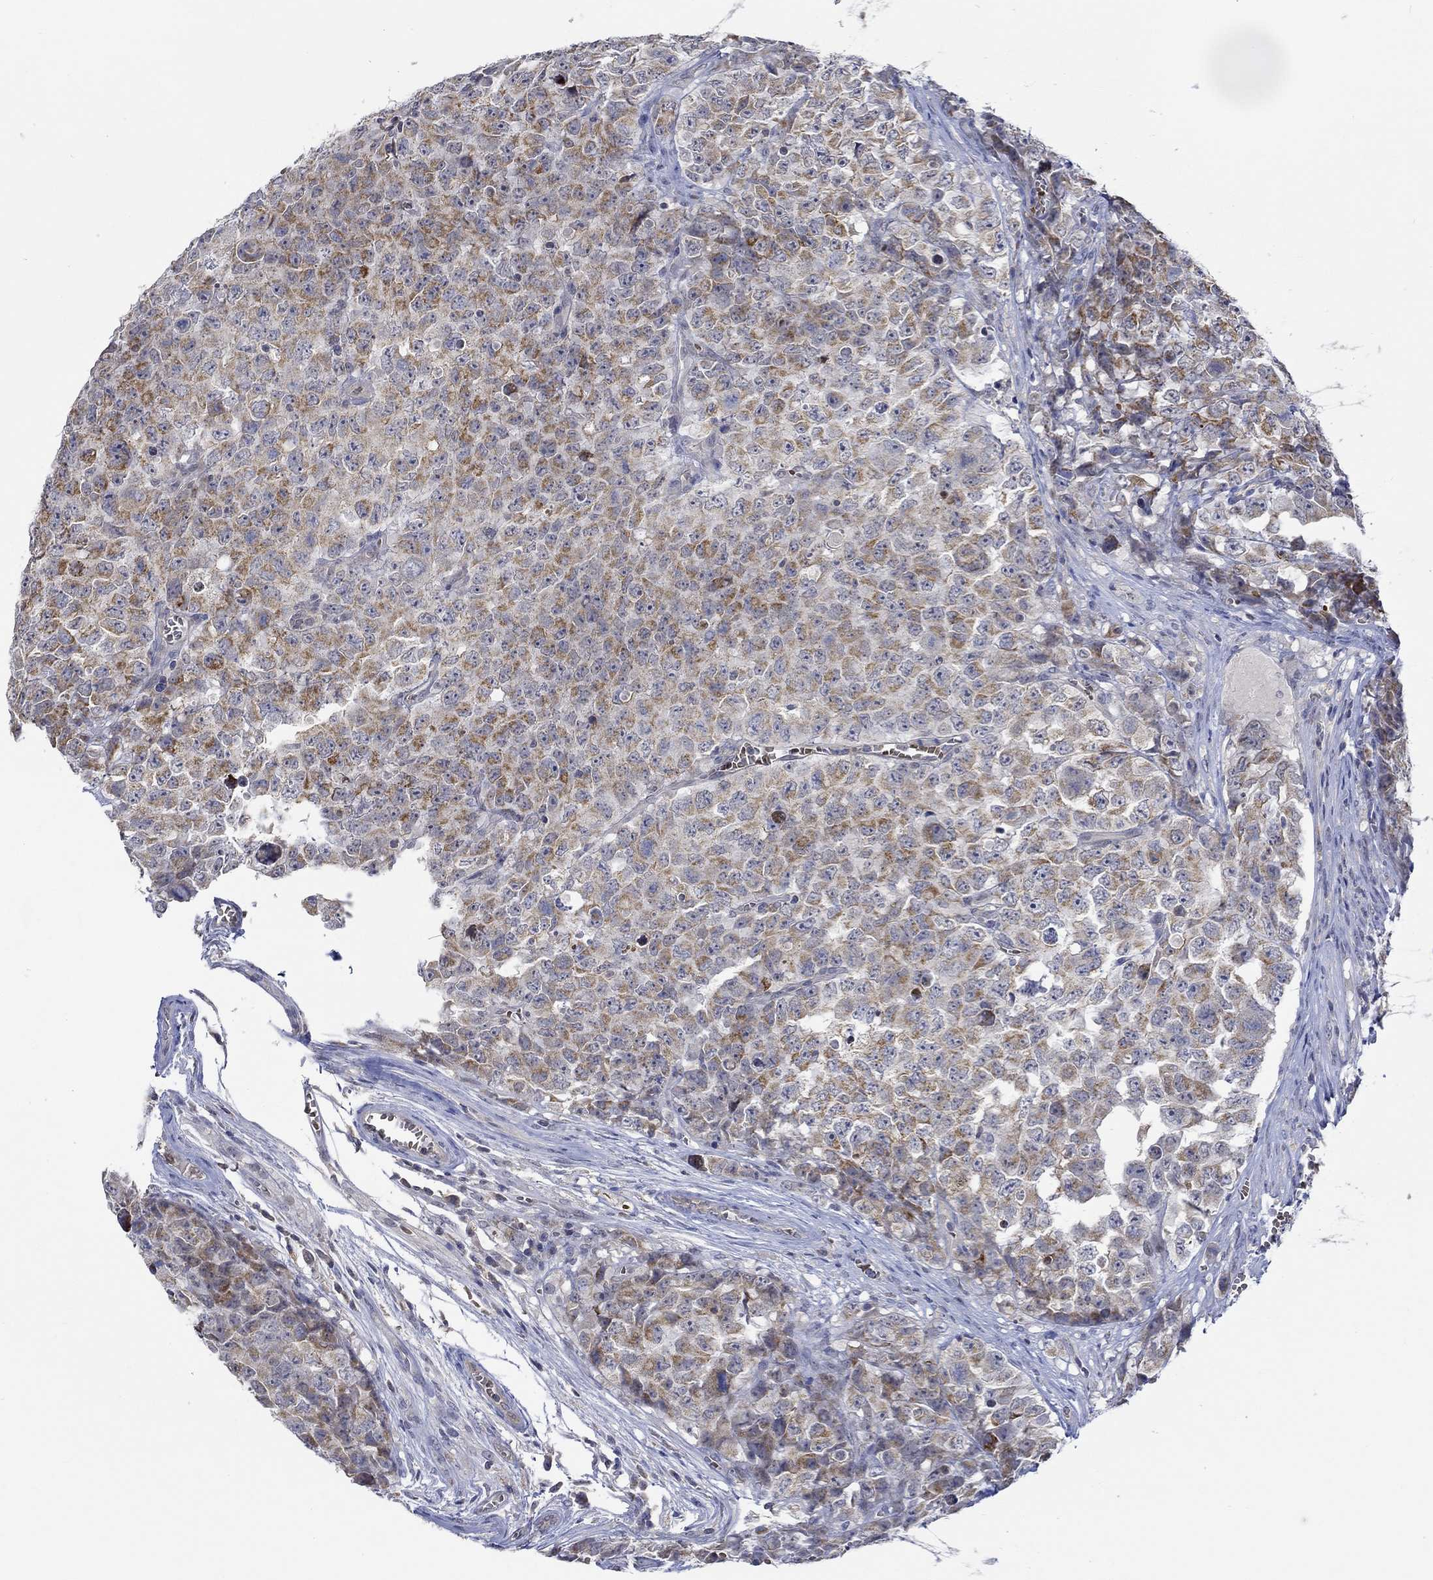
{"staining": {"intensity": "strong", "quantity": "25%-75%", "location": "cytoplasmic/membranous"}, "tissue": "testis cancer", "cell_type": "Tumor cells", "image_type": "cancer", "snomed": [{"axis": "morphology", "description": "Carcinoma, Embryonal, NOS"}, {"axis": "topography", "description": "Testis"}], "caption": "IHC of human testis embryonal carcinoma demonstrates high levels of strong cytoplasmic/membranous expression in about 25%-75% of tumor cells.", "gene": "WASF1", "patient": {"sex": "male", "age": 23}}